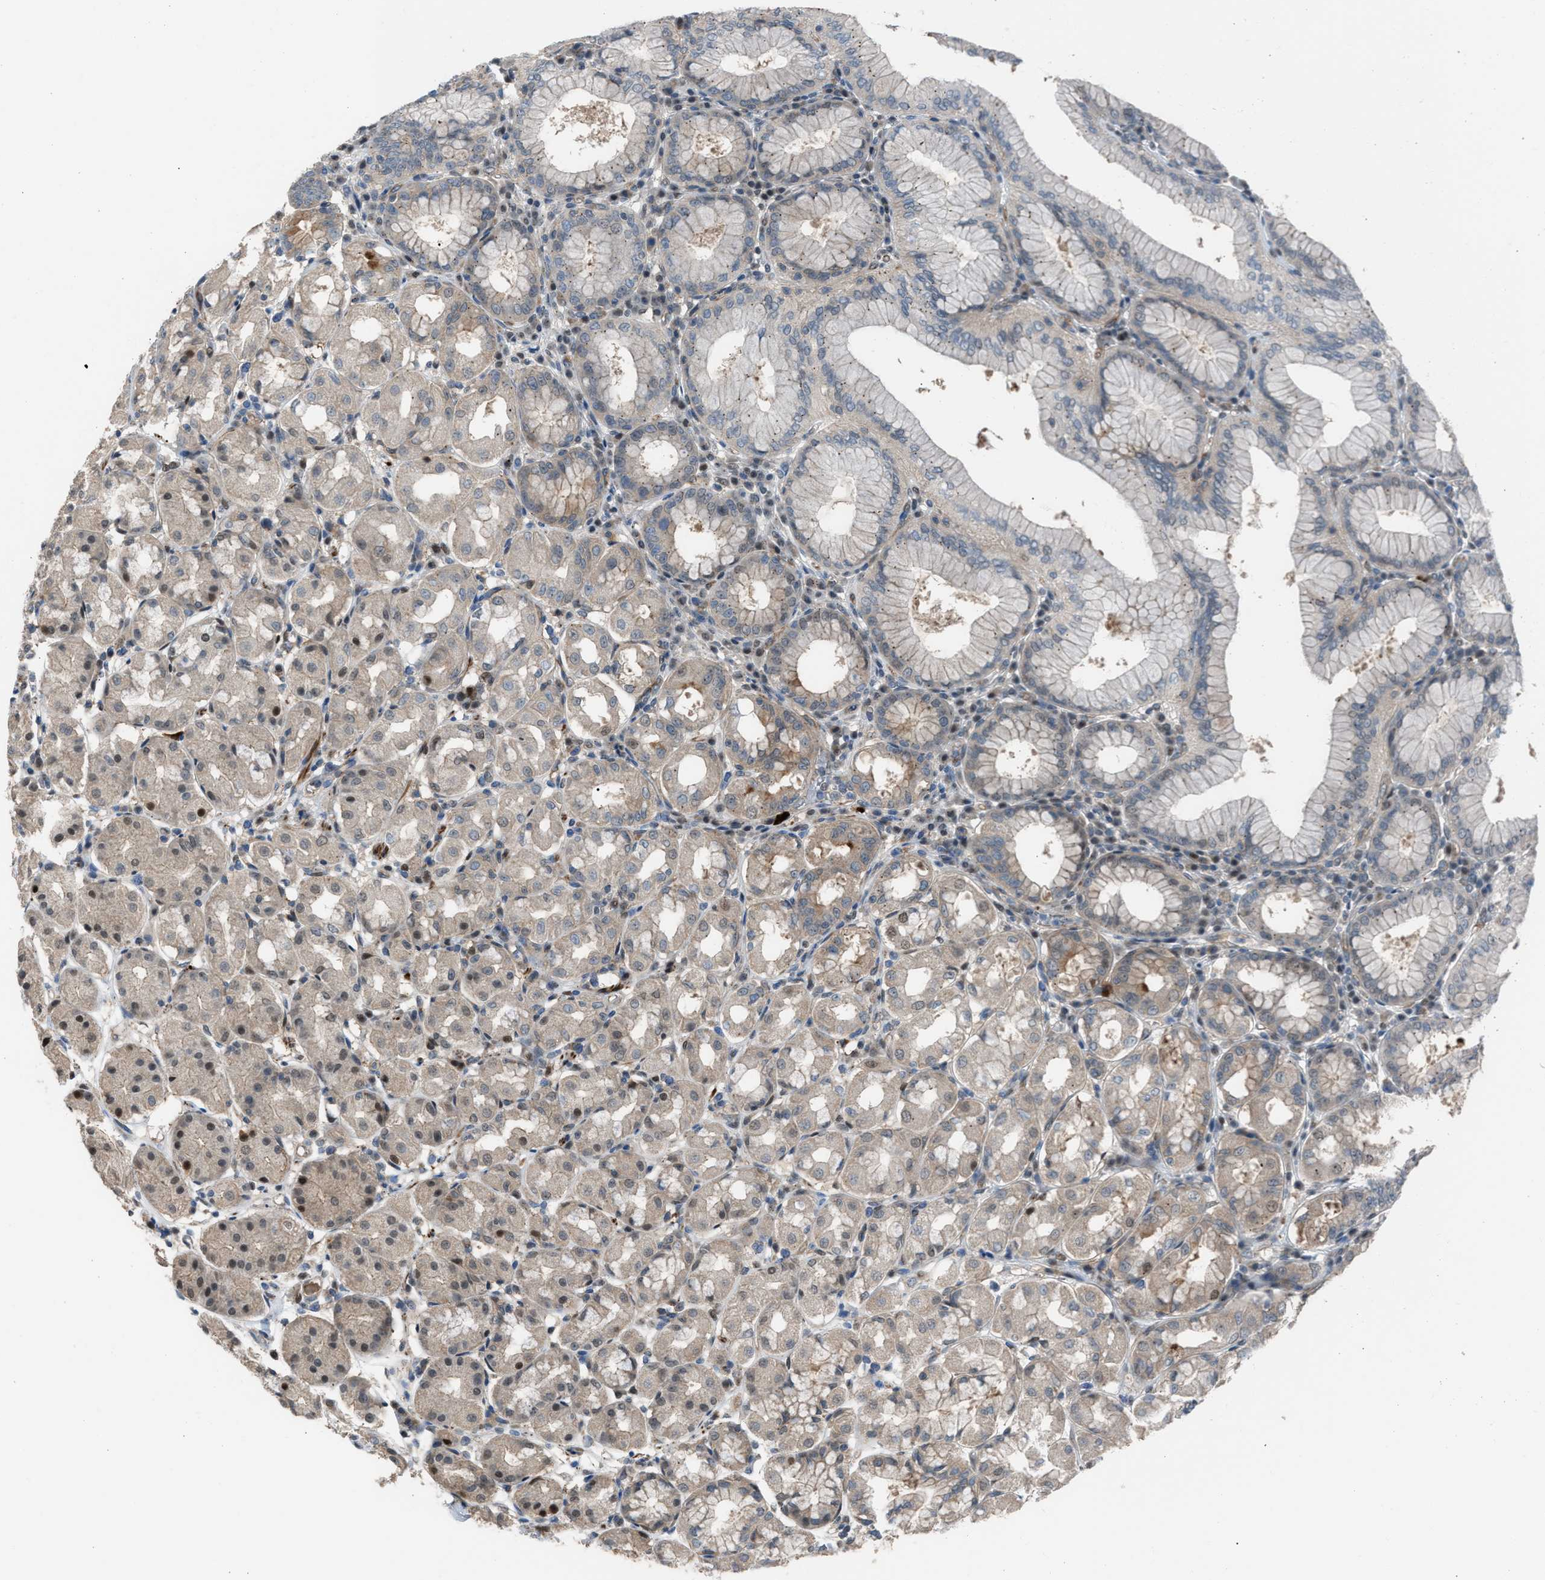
{"staining": {"intensity": "moderate", "quantity": "<25%", "location": "nuclear"}, "tissue": "stomach", "cell_type": "Glandular cells", "image_type": "normal", "snomed": [{"axis": "morphology", "description": "Normal tissue, NOS"}, {"axis": "topography", "description": "Stomach"}, {"axis": "topography", "description": "Stomach, lower"}], "caption": "Glandular cells reveal low levels of moderate nuclear expression in approximately <25% of cells in unremarkable stomach. Nuclei are stained in blue.", "gene": "CRTC1", "patient": {"sex": "female", "age": 56}}